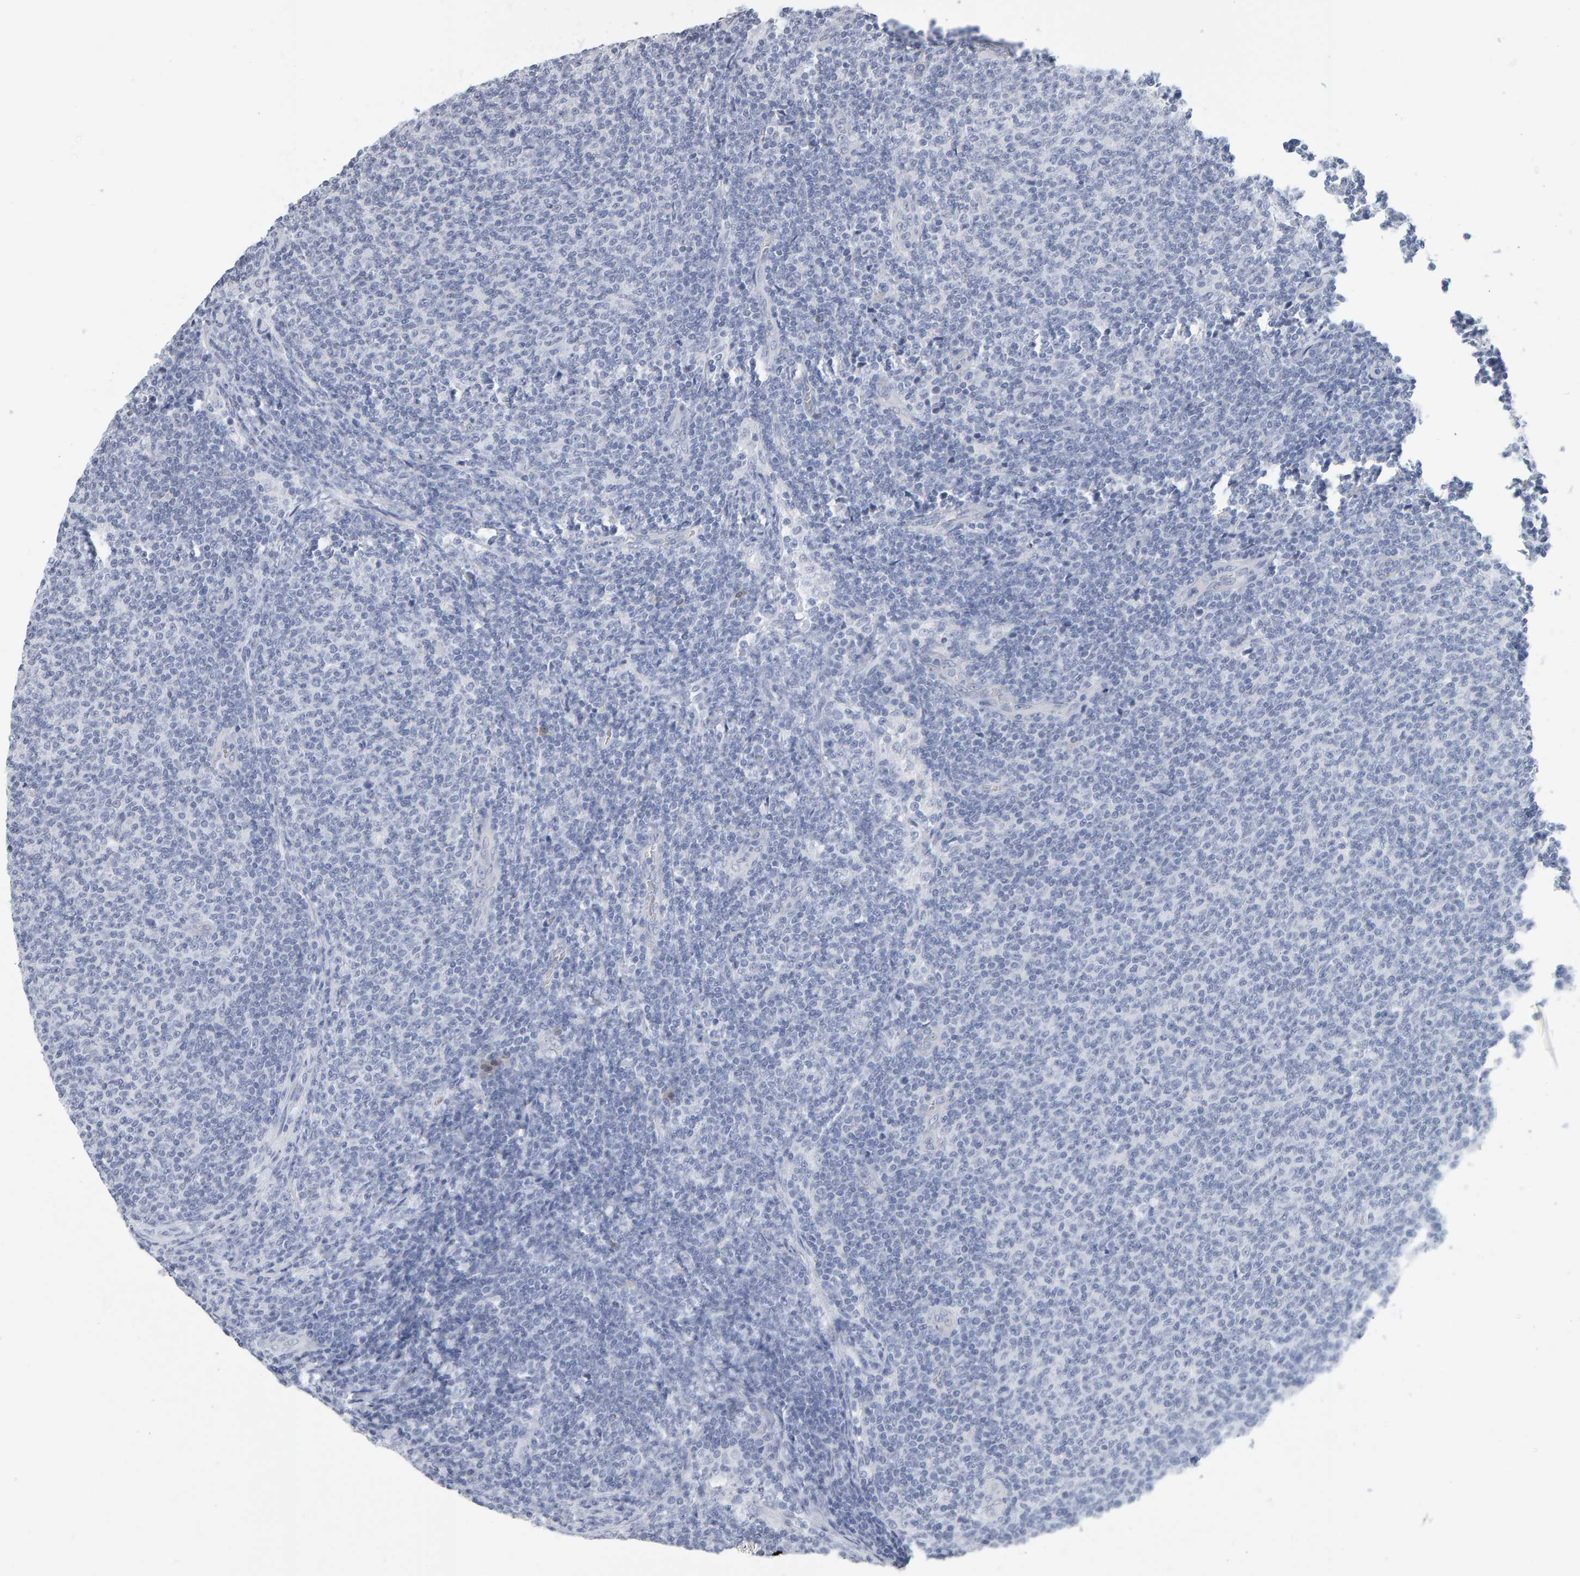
{"staining": {"intensity": "negative", "quantity": "none", "location": "none"}, "tissue": "lymphoma", "cell_type": "Tumor cells", "image_type": "cancer", "snomed": [{"axis": "morphology", "description": "Malignant lymphoma, non-Hodgkin's type, Low grade"}, {"axis": "topography", "description": "Lymph node"}], "caption": "This is a photomicrograph of immunohistochemistry (IHC) staining of low-grade malignant lymphoma, non-Hodgkin's type, which shows no staining in tumor cells.", "gene": "CTH", "patient": {"sex": "male", "age": 66}}